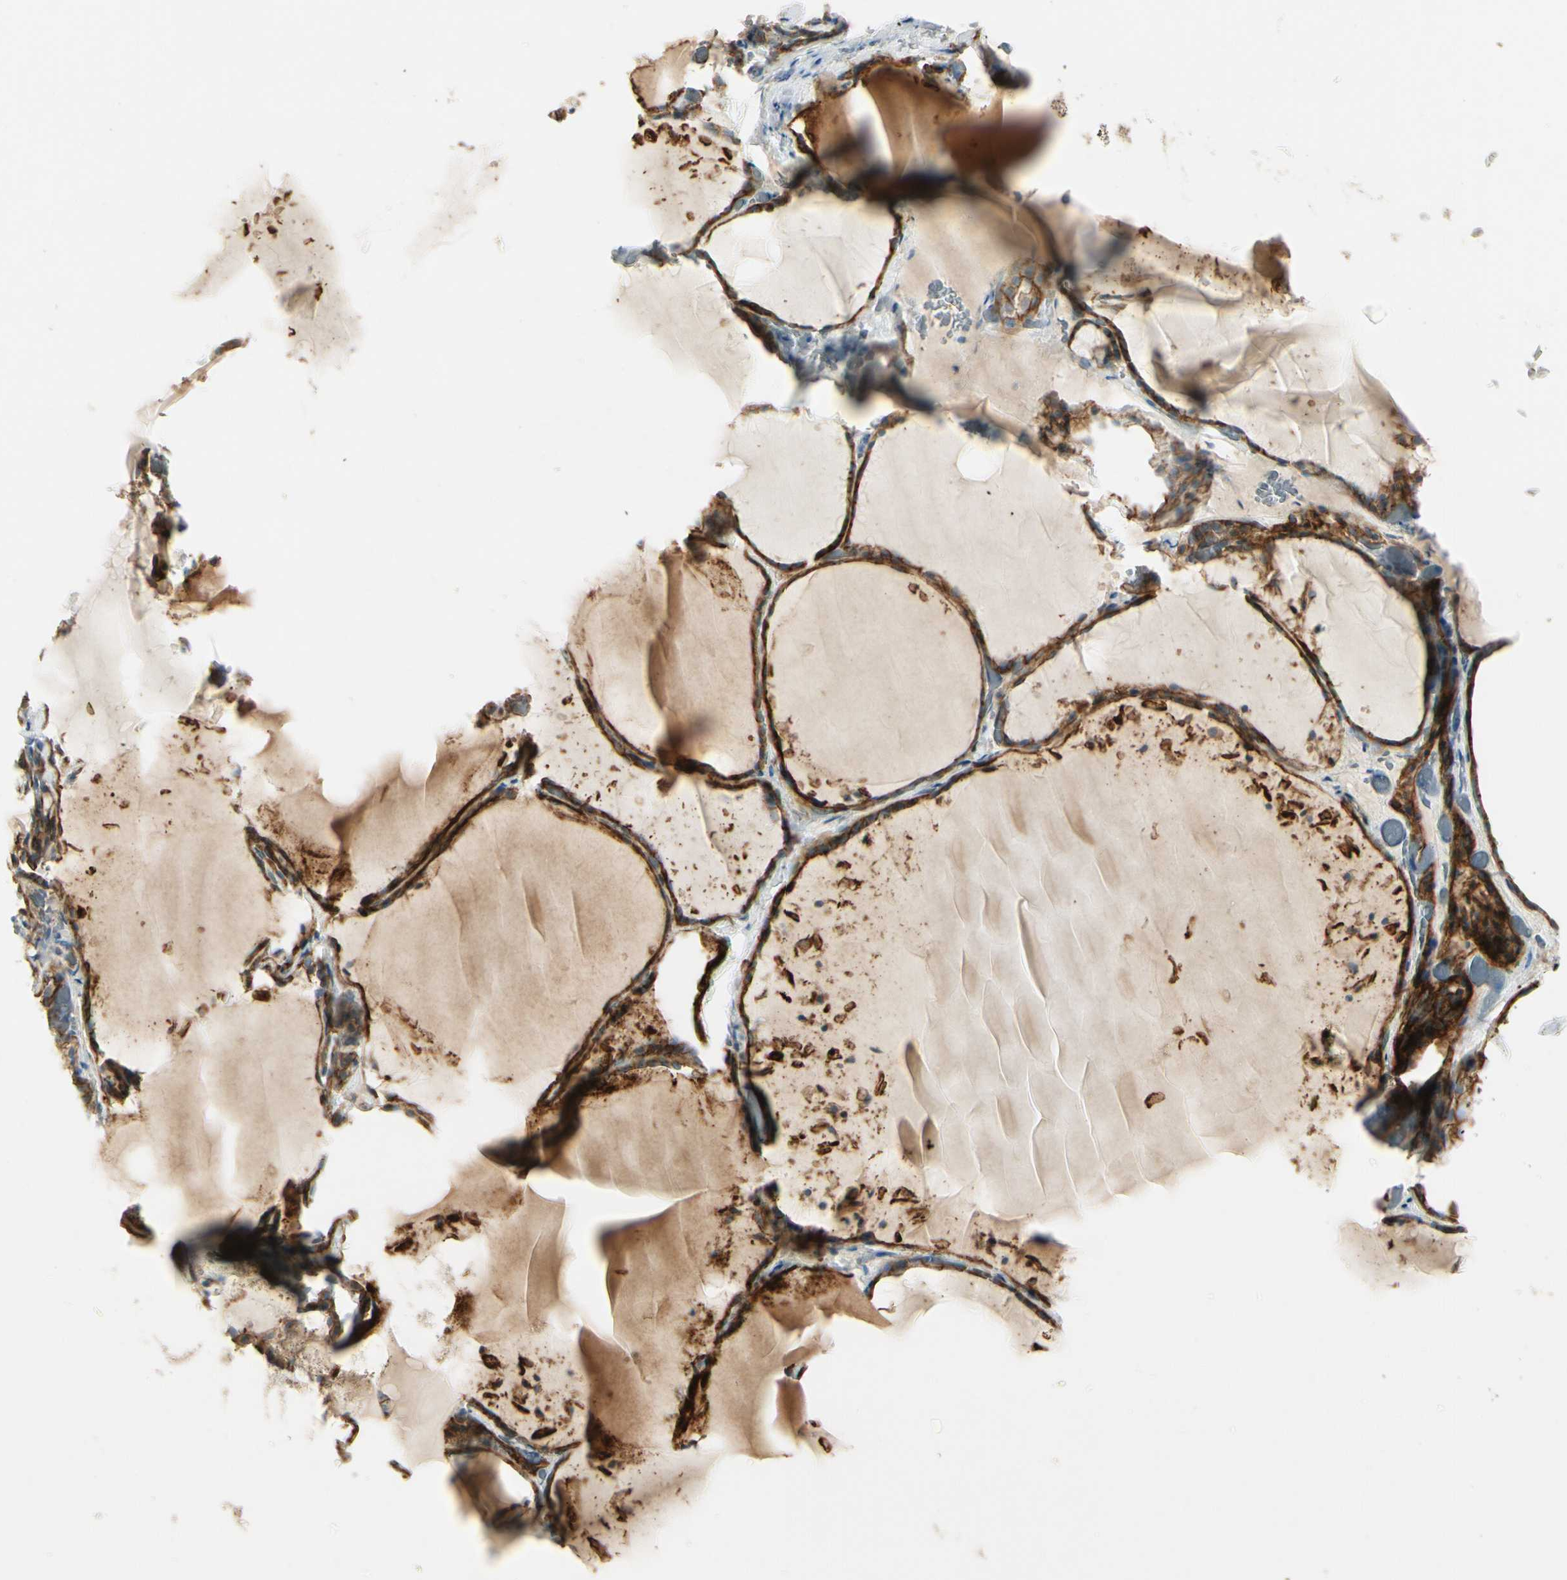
{"staining": {"intensity": "moderate", "quantity": ">75%", "location": "cytoplasmic/membranous"}, "tissue": "thyroid gland", "cell_type": "Glandular cells", "image_type": "normal", "snomed": [{"axis": "morphology", "description": "Normal tissue, NOS"}, {"axis": "topography", "description": "Thyroid gland"}], "caption": "Immunohistochemical staining of benign thyroid gland displays moderate cytoplasmic/membranous protein staining in about >75% of glandular cells.", "gene": "ITGA3", "patient": {"sex": "female", "age": 22}}